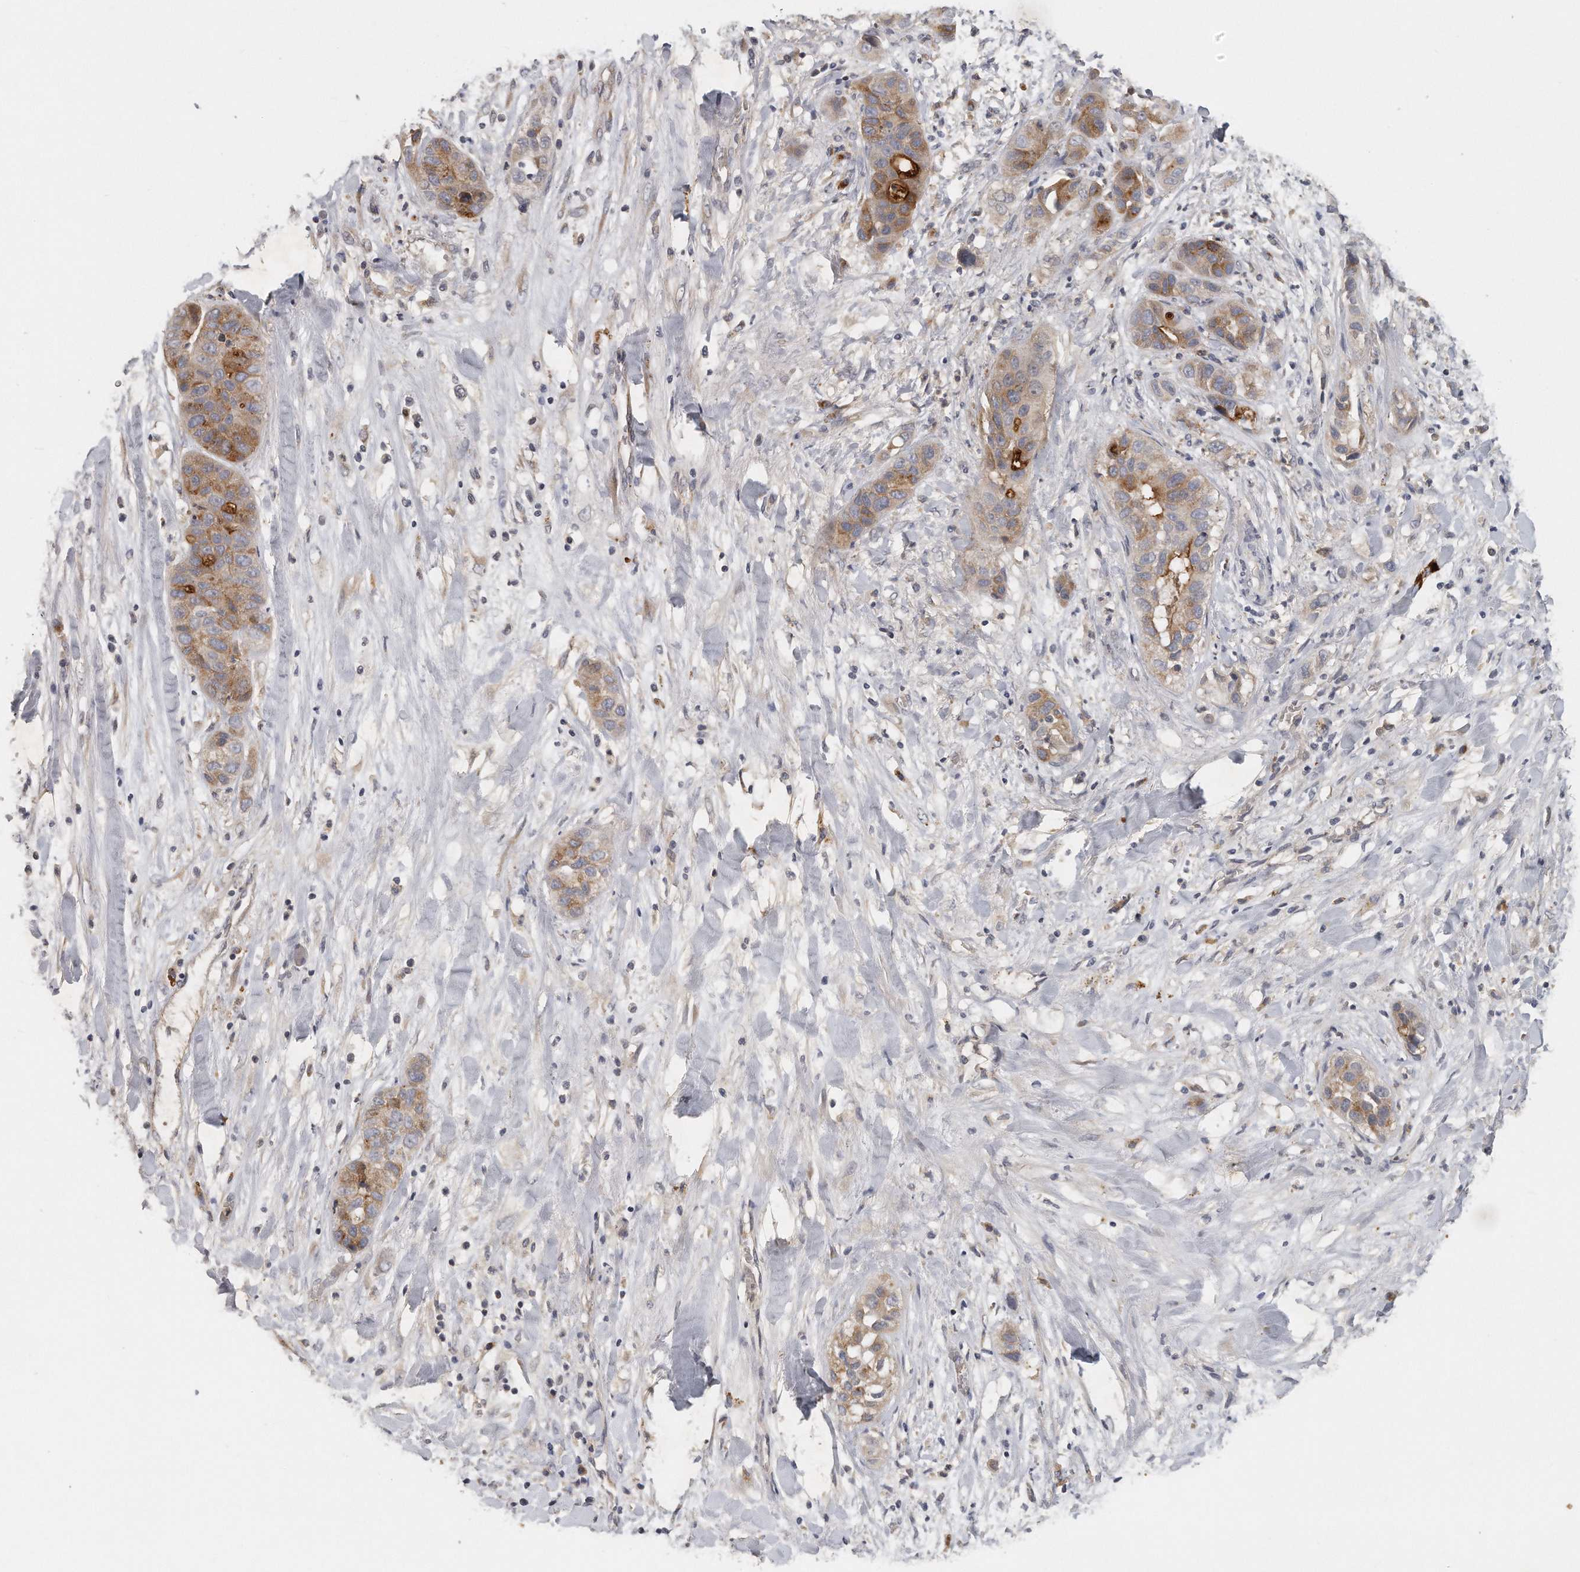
{"staining": {"intensity": "moderate", "quantity": ">75%", "location": "cytoplasmic/membranous"}, "tissue": "liver cancer", "cell_type": "Tumor cells", "image_type": "cancer", "snomed": [{"axis": "morphology", "description": "Cholangiocarcinoma"}, {"axis": "topography", "description": "Liver"}], "caption": "Protein expression analysis of human liver cancer (cholangiocarcinoma) reveals moderate cytoplasmic/membranous staining in about >75% of tumor cells.", "gene": "TRAPPC14", "patient": {"sex": "female", "age": 52}}